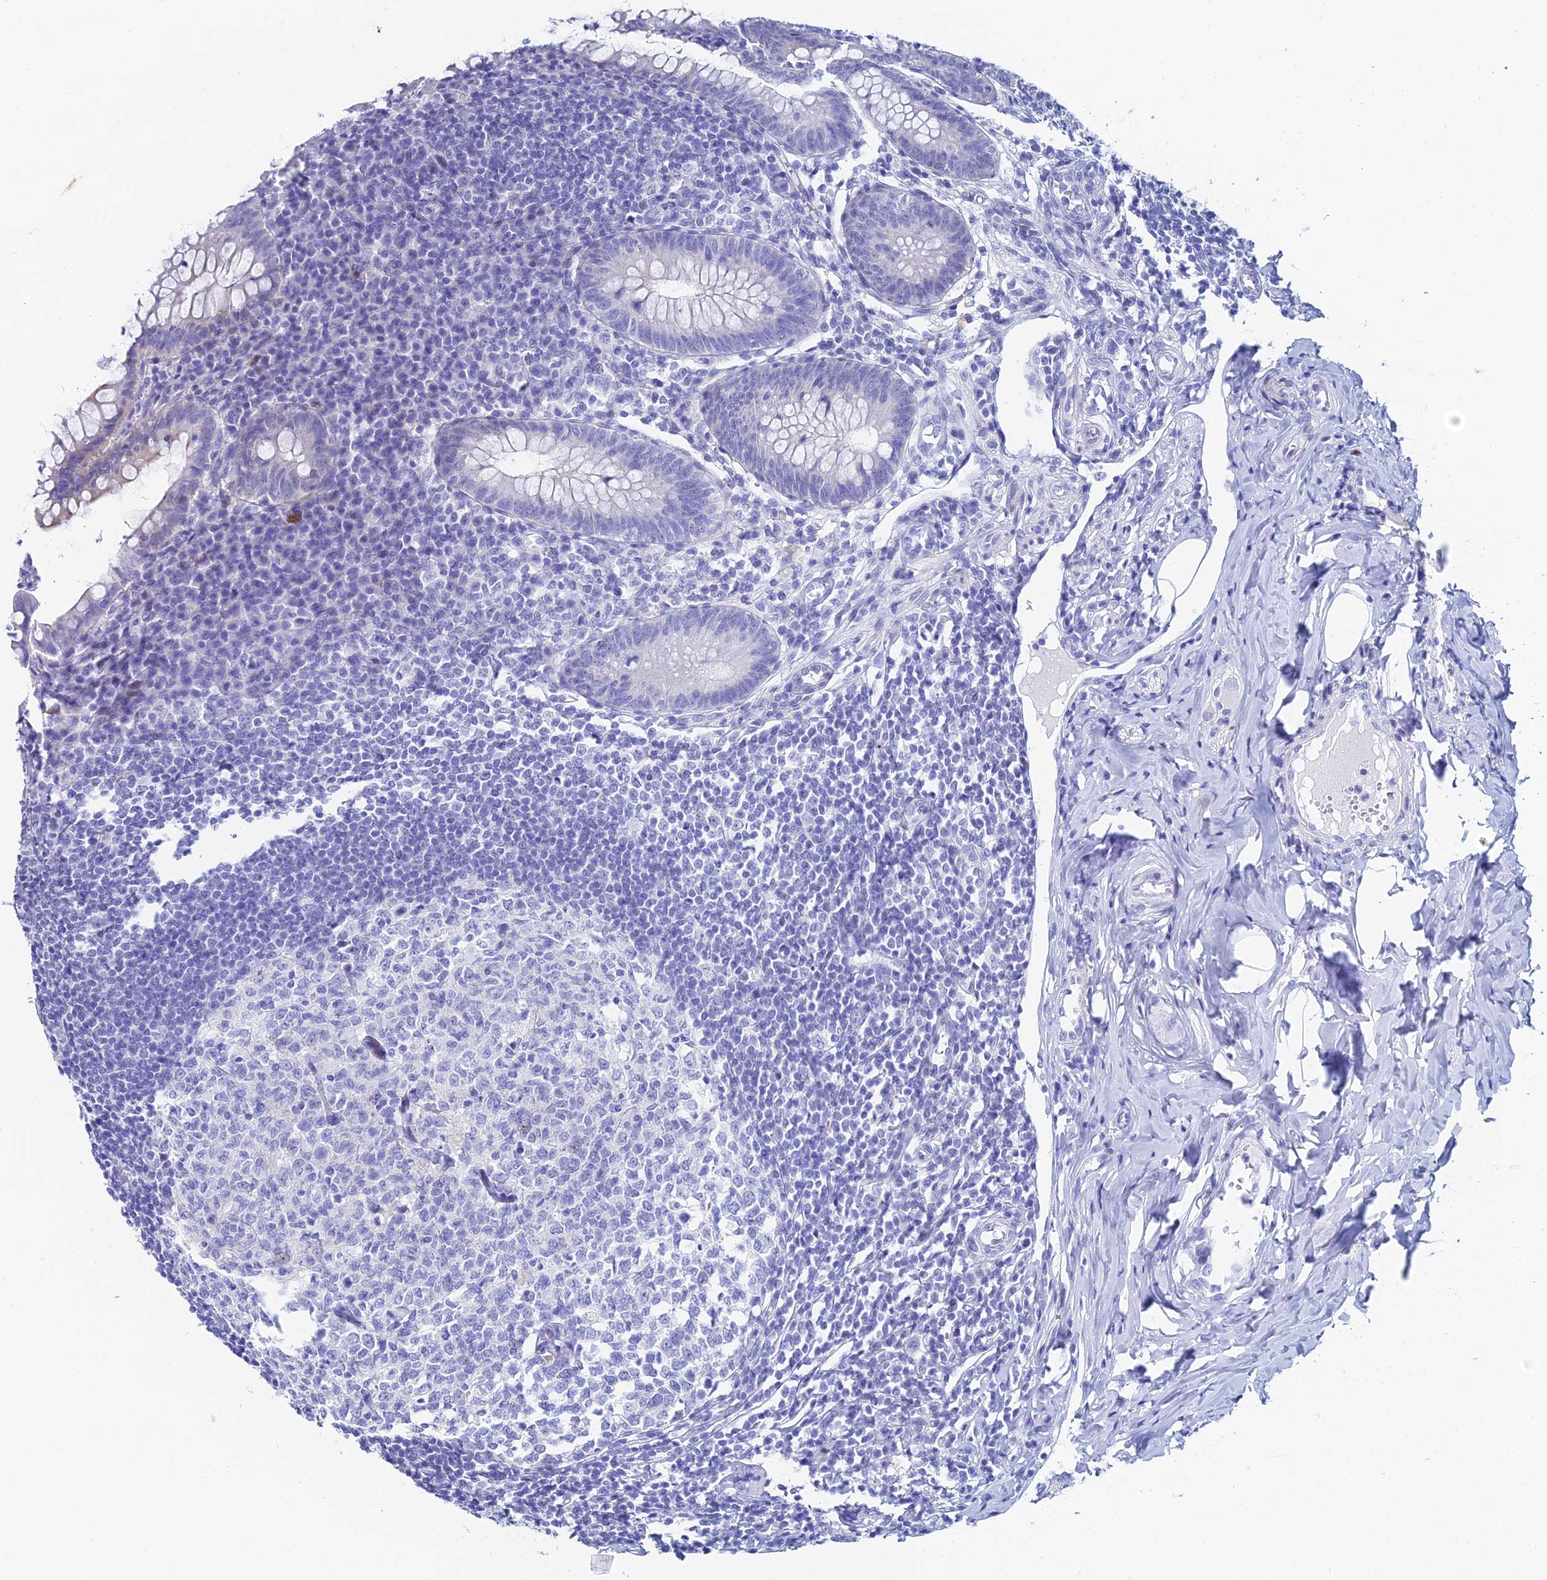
{"staining": {"intensity": "negative", "quantity": "none", "location": "none"}, "tissue": "appendix", "cell_type": "Glandular cells", "image_type": "normal", "snomed": [{"axis": "morphology", "description": "Normal tissue, NOS"}, {"axis": "topography", "description": "Appendix"}], "caption": "Glandular cells show no significant positivity in benign appendix. The staining was performed using DAB to visualize the protein expression in brown, while the nuclei were stained in blue with hematoxylin (Magnification: 20x).", "gene": "HSPA1L", "patient": {"sex": "female", "age": 33}}